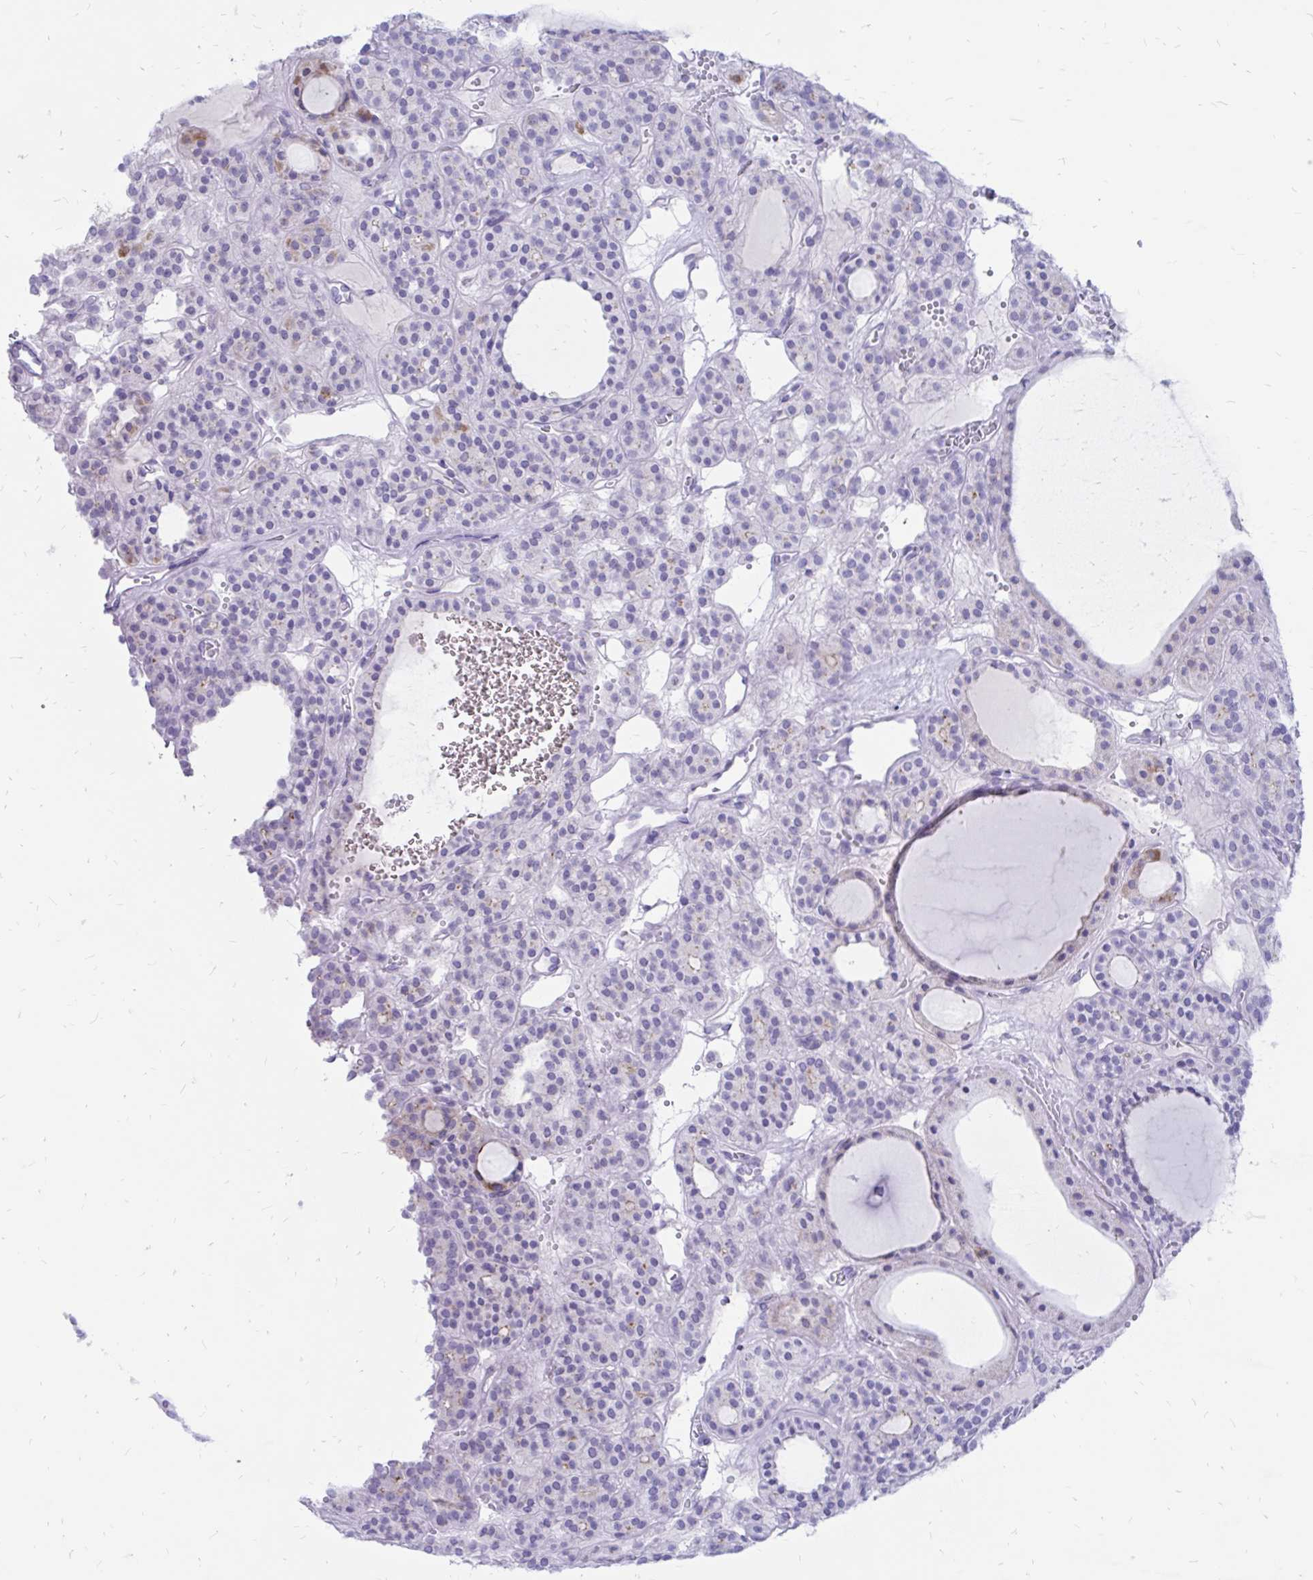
{"staining": {"intensity": "negative", "quantity": "none", "location": "none"}, "tissue": "thyroid cancer", "cell_type": "Tumor cells", "image_type": "cancer", "snomed": [{"axis": "morphology", "description": "Follicular adenoma carcinoma, NOS"}, {"axis": "topography", "description": "Thyroid gland"}], "caption": "A high-resolution photomicrograph shows immunohistochemistry staining of thyroid cancer, which displays no significant positivity in tumor cells. (Immunohistochemistry, brightfield microscopy, high magnification).", "gene": "IGSF5", "patient": {"sex": "female", "age": 63}}